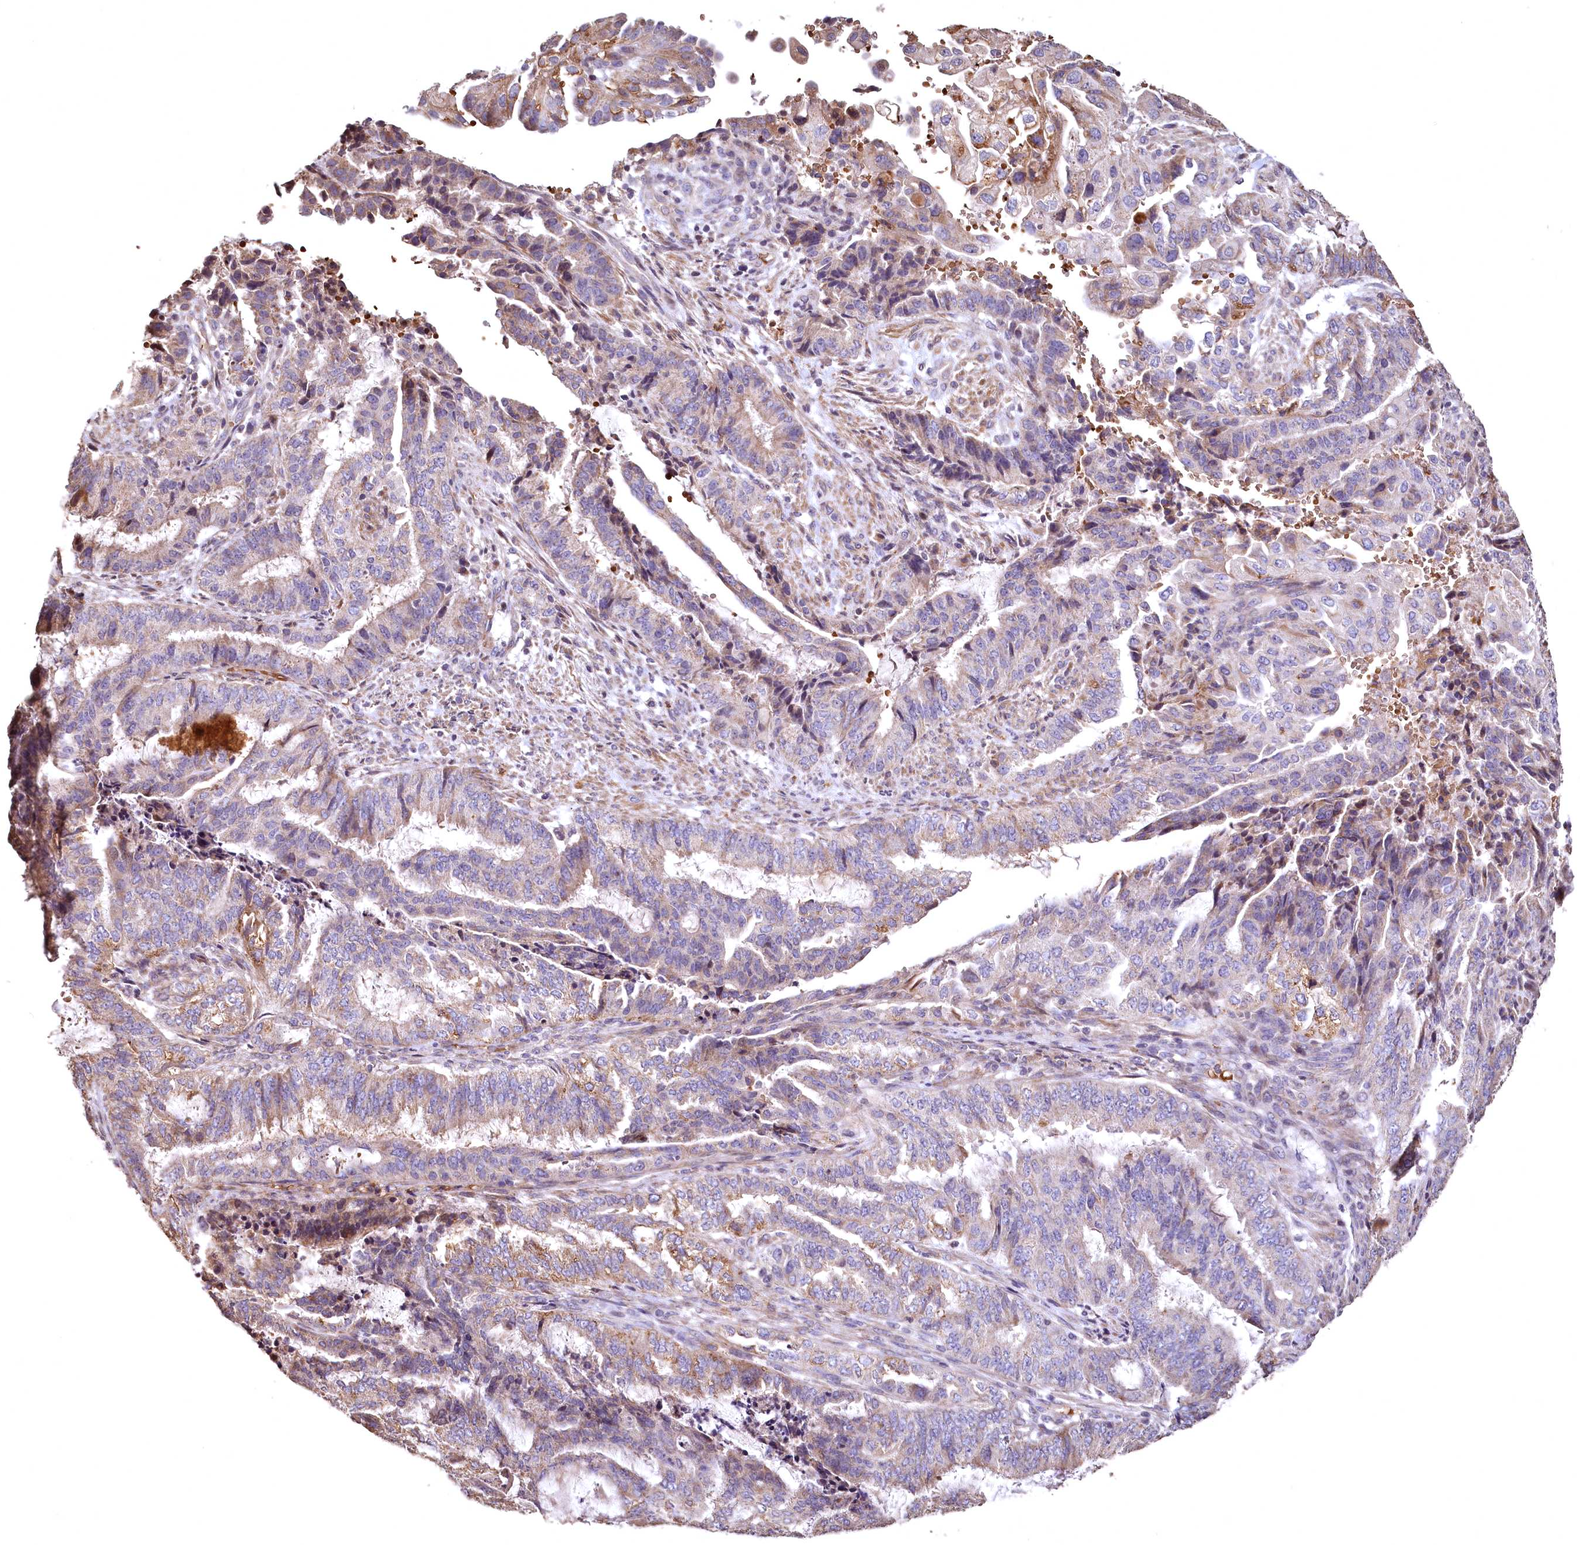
{"staining": {"intensity": "weak", "quantity": "25%-75%", "location": "cytoplasmic/membranous"}, "tissue": "endometrial cancer", "cell_type": "Tumor cells", "image_type": "cancer", "snomed": [{"axis": "morphology", "description": "Adenocarcinoma, NOS"}, {"axis": "topography", "description": "Endometrium"}], "caption": "Protein expression analysis of human endometrial cancer reveals weak cytoplasmic/membranous positivity in approximately 25%-75% of tumor cells. (Stains: DAB (3,3'-diaminobenzidine) in brown, nuclei in blue, Microscopy: brightfield microscopy at high magnification).", "gene": "SPTA1", "patient": {"sex": "female", "age": 51}}